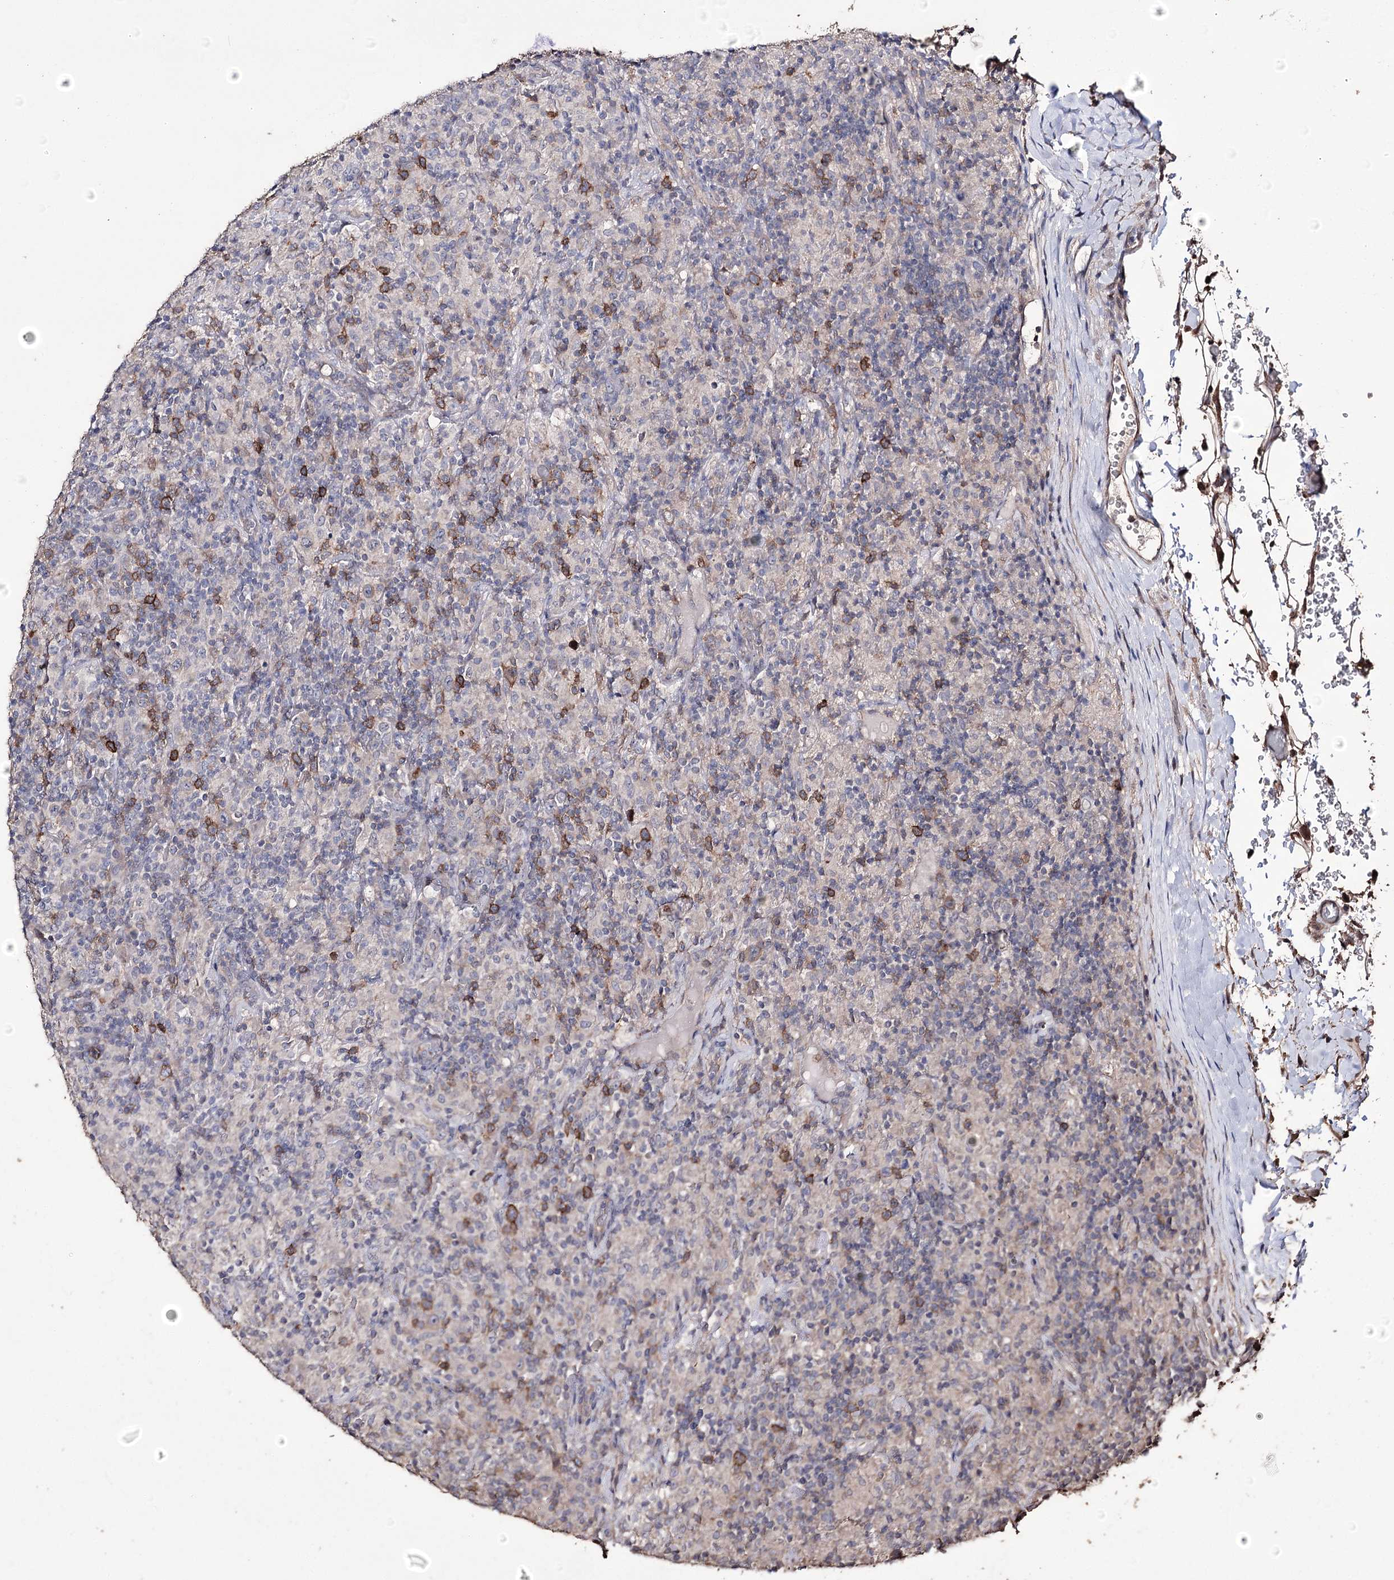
{"staining": {"intensity": "negative", "quantity": "none", "location": "none"}, "tissue": "lymphoma", "cell_type": "Tumor cells", "image_type": "cancer", "snomed": [{"axis": "morphology", "description": "Hodgkin's disease, NOS"}, {"axis": "topography", "description": "Lymph node"}], "caption": "Tumor cells show no significant protein staining in lymphoma.", "gene": "ZNF662", "patient": {"sex": "male", "age": 70}}